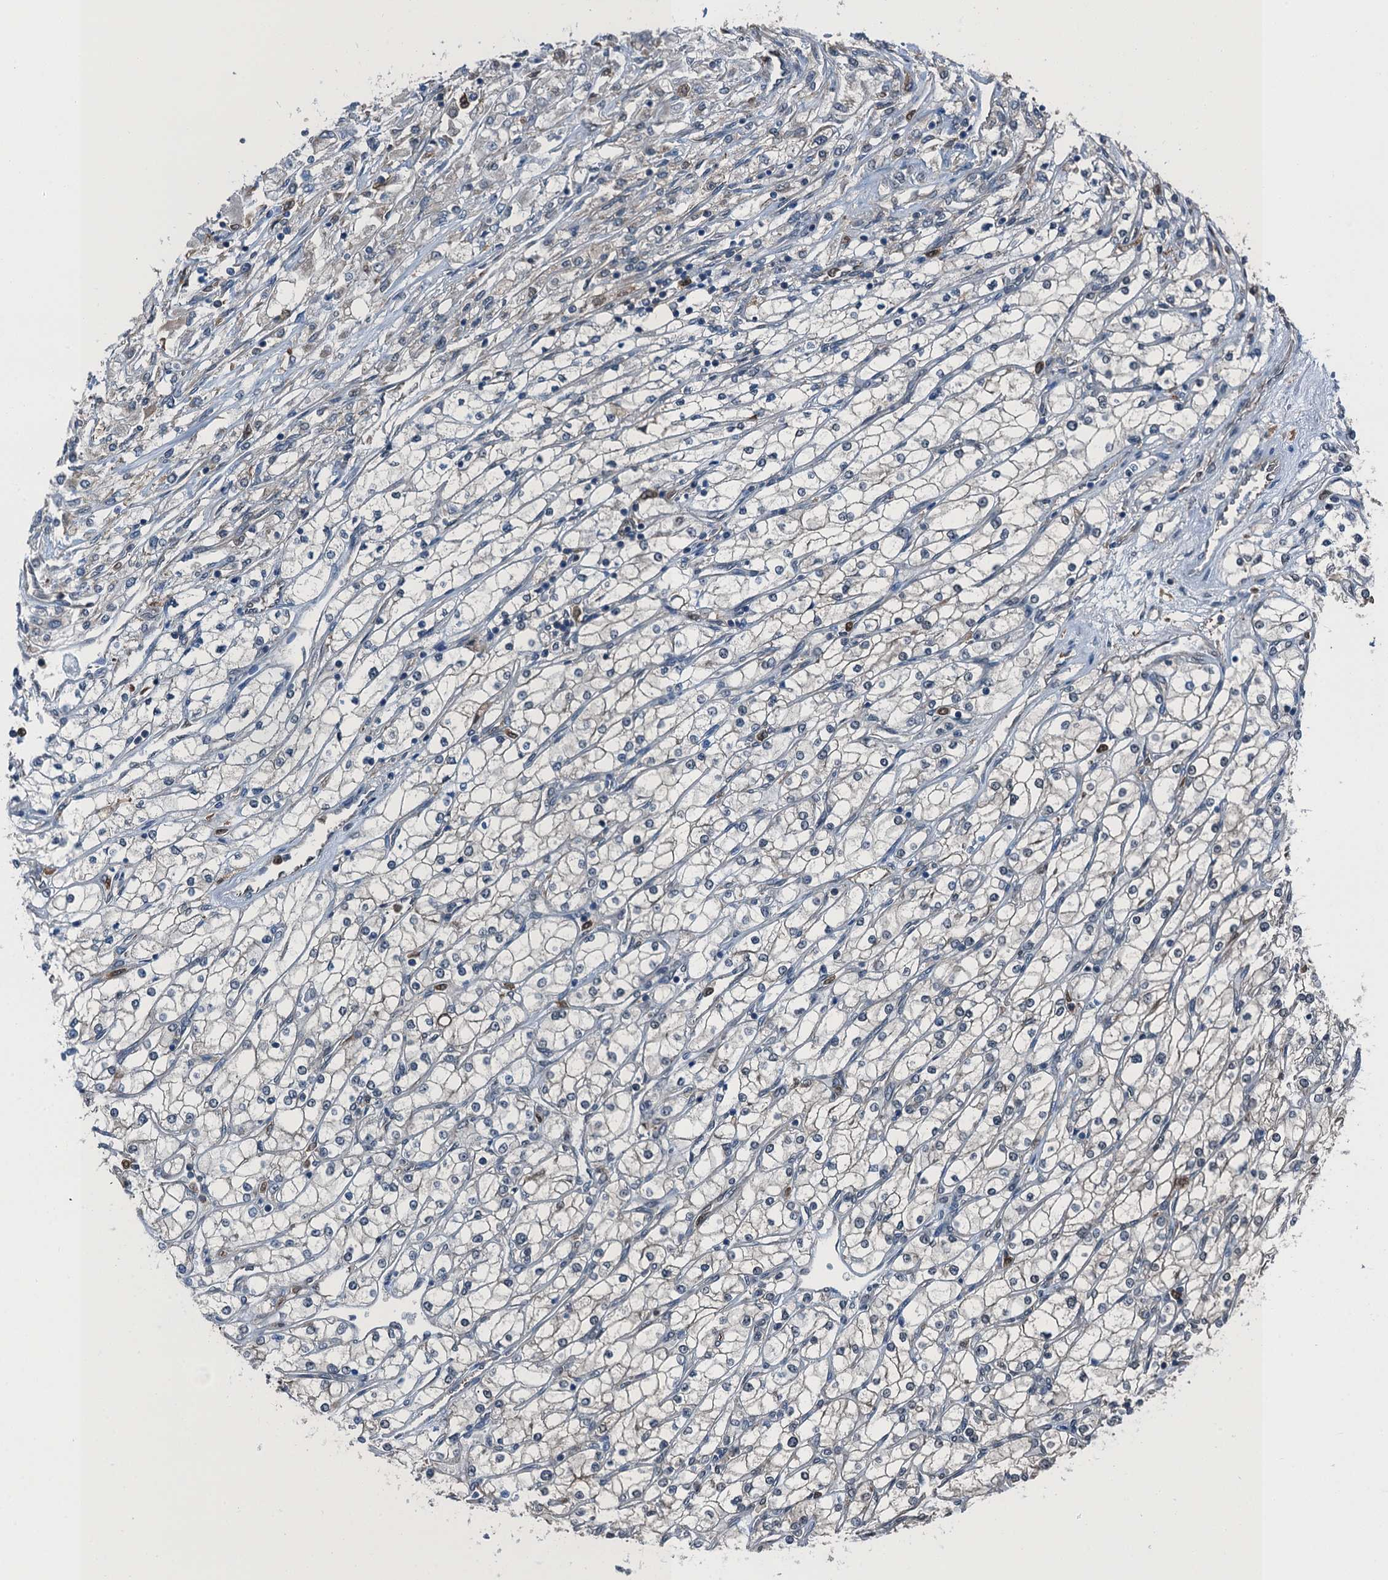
{"staining": {"intensity": "negative", "quantity": "none", "location": "none"}, "tissue": "renal cancer", "cell_type": "Tumor cells", "image_type": "cancer", "snomed": [{"axis": "morphology", "description": "Adenocarcinoma, NOS"}, {"axis": "topography", "description": "Kidney"}], "caption": "Tumor cells are negative for protein expression in human renal cancer. (DAB immunohistochemistry (IHC) with hematoxylin counter stain).", "gene": "RNH1", "patient": {"sex": "male", "age": 80}}